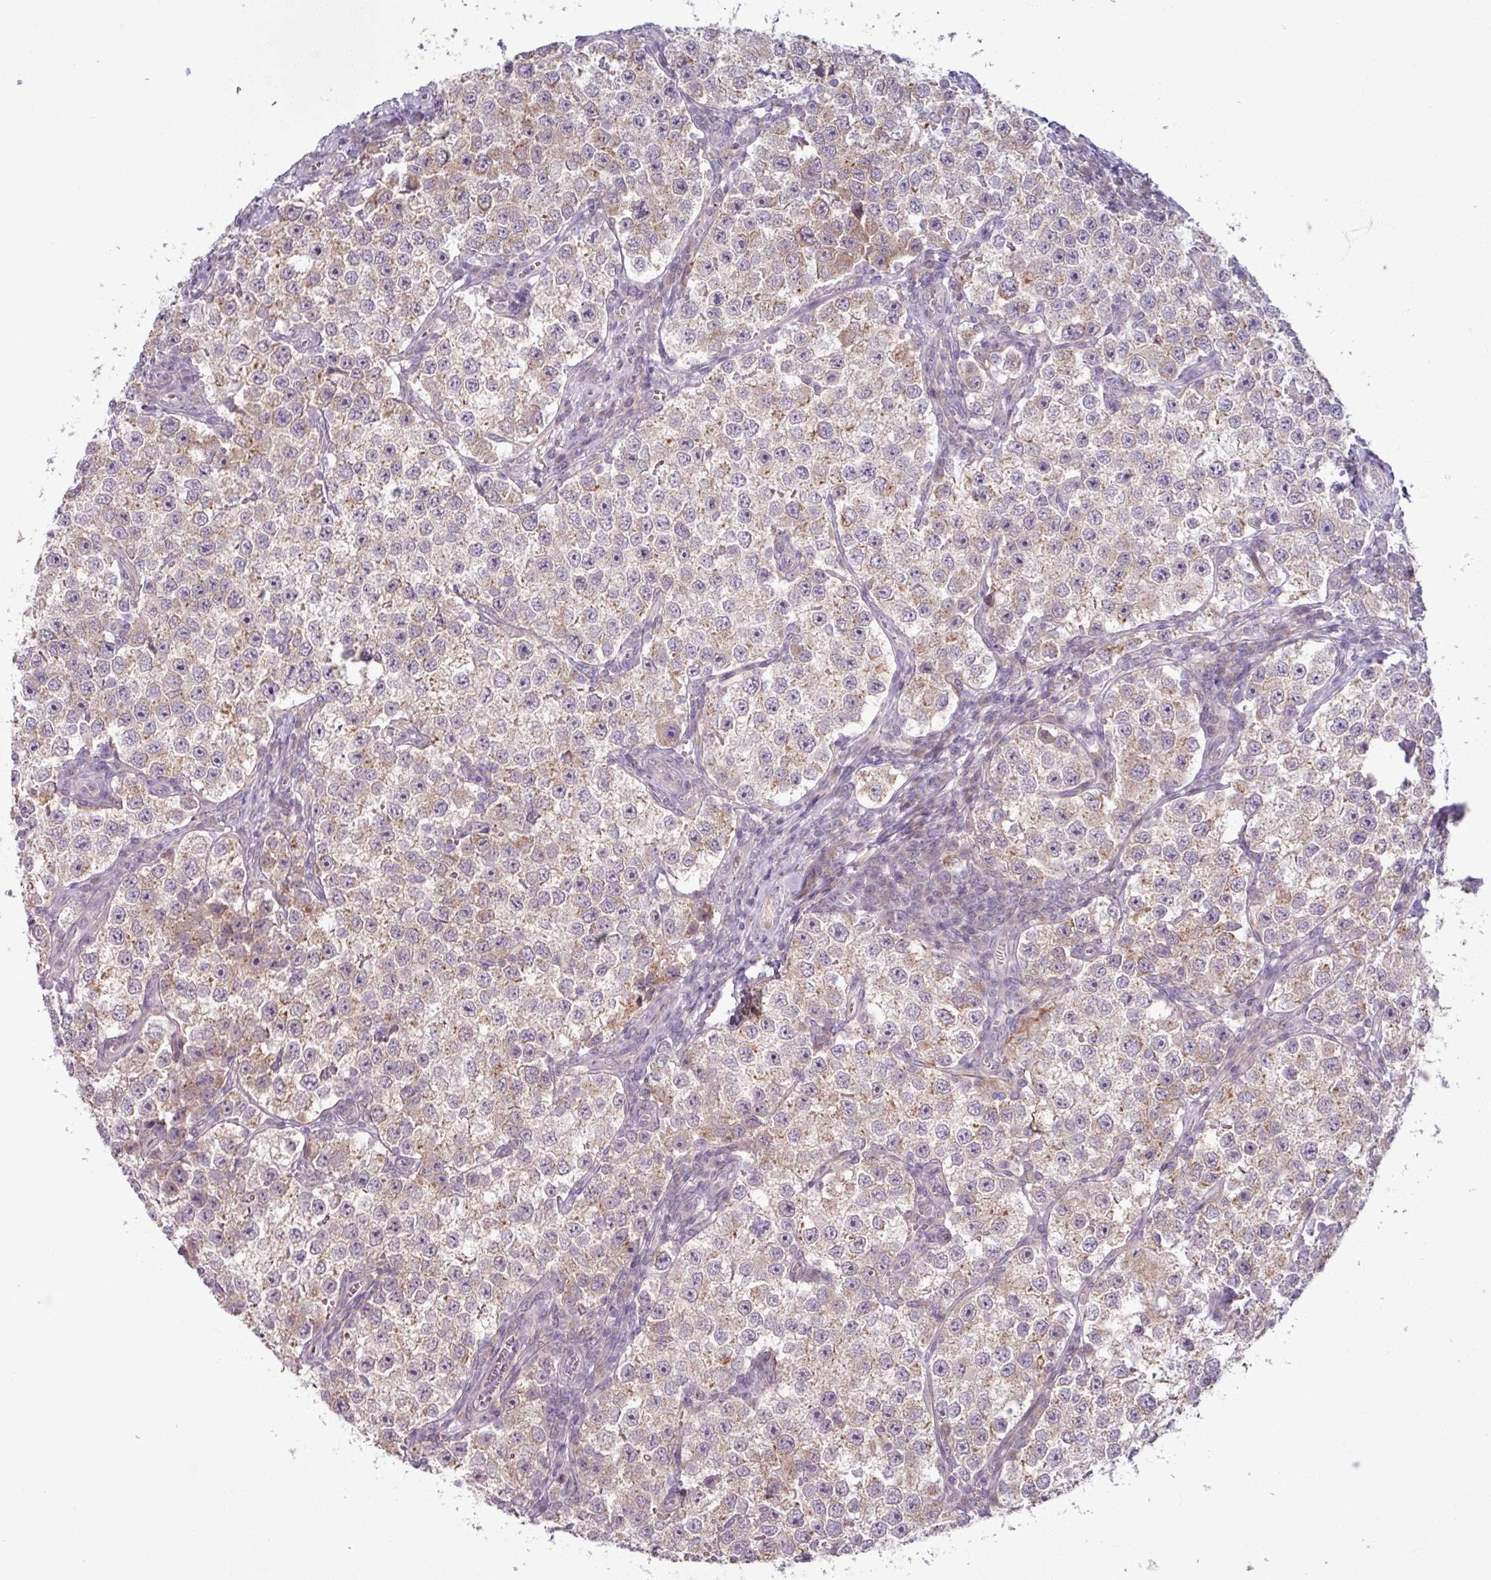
{"staining": {"intensity": "weak", "quantity": ">75%", "location": "cytoplasmic/membranous"}, "tissue": "testis cancer", "cell_type": "Tumor cells", "image_type": "cancer", "snomed": [{"axis": "morphology", "description": "Seminoma, NOS"}, {"axis": "topography", "description": "Testis"}], "caption": "Testis cancer tissue shows weak cytoplasmic/membranous expression in about >75% of tumor cells", "gene": "OGFOD3", "patient": {"sex": "male", "age": 37}}